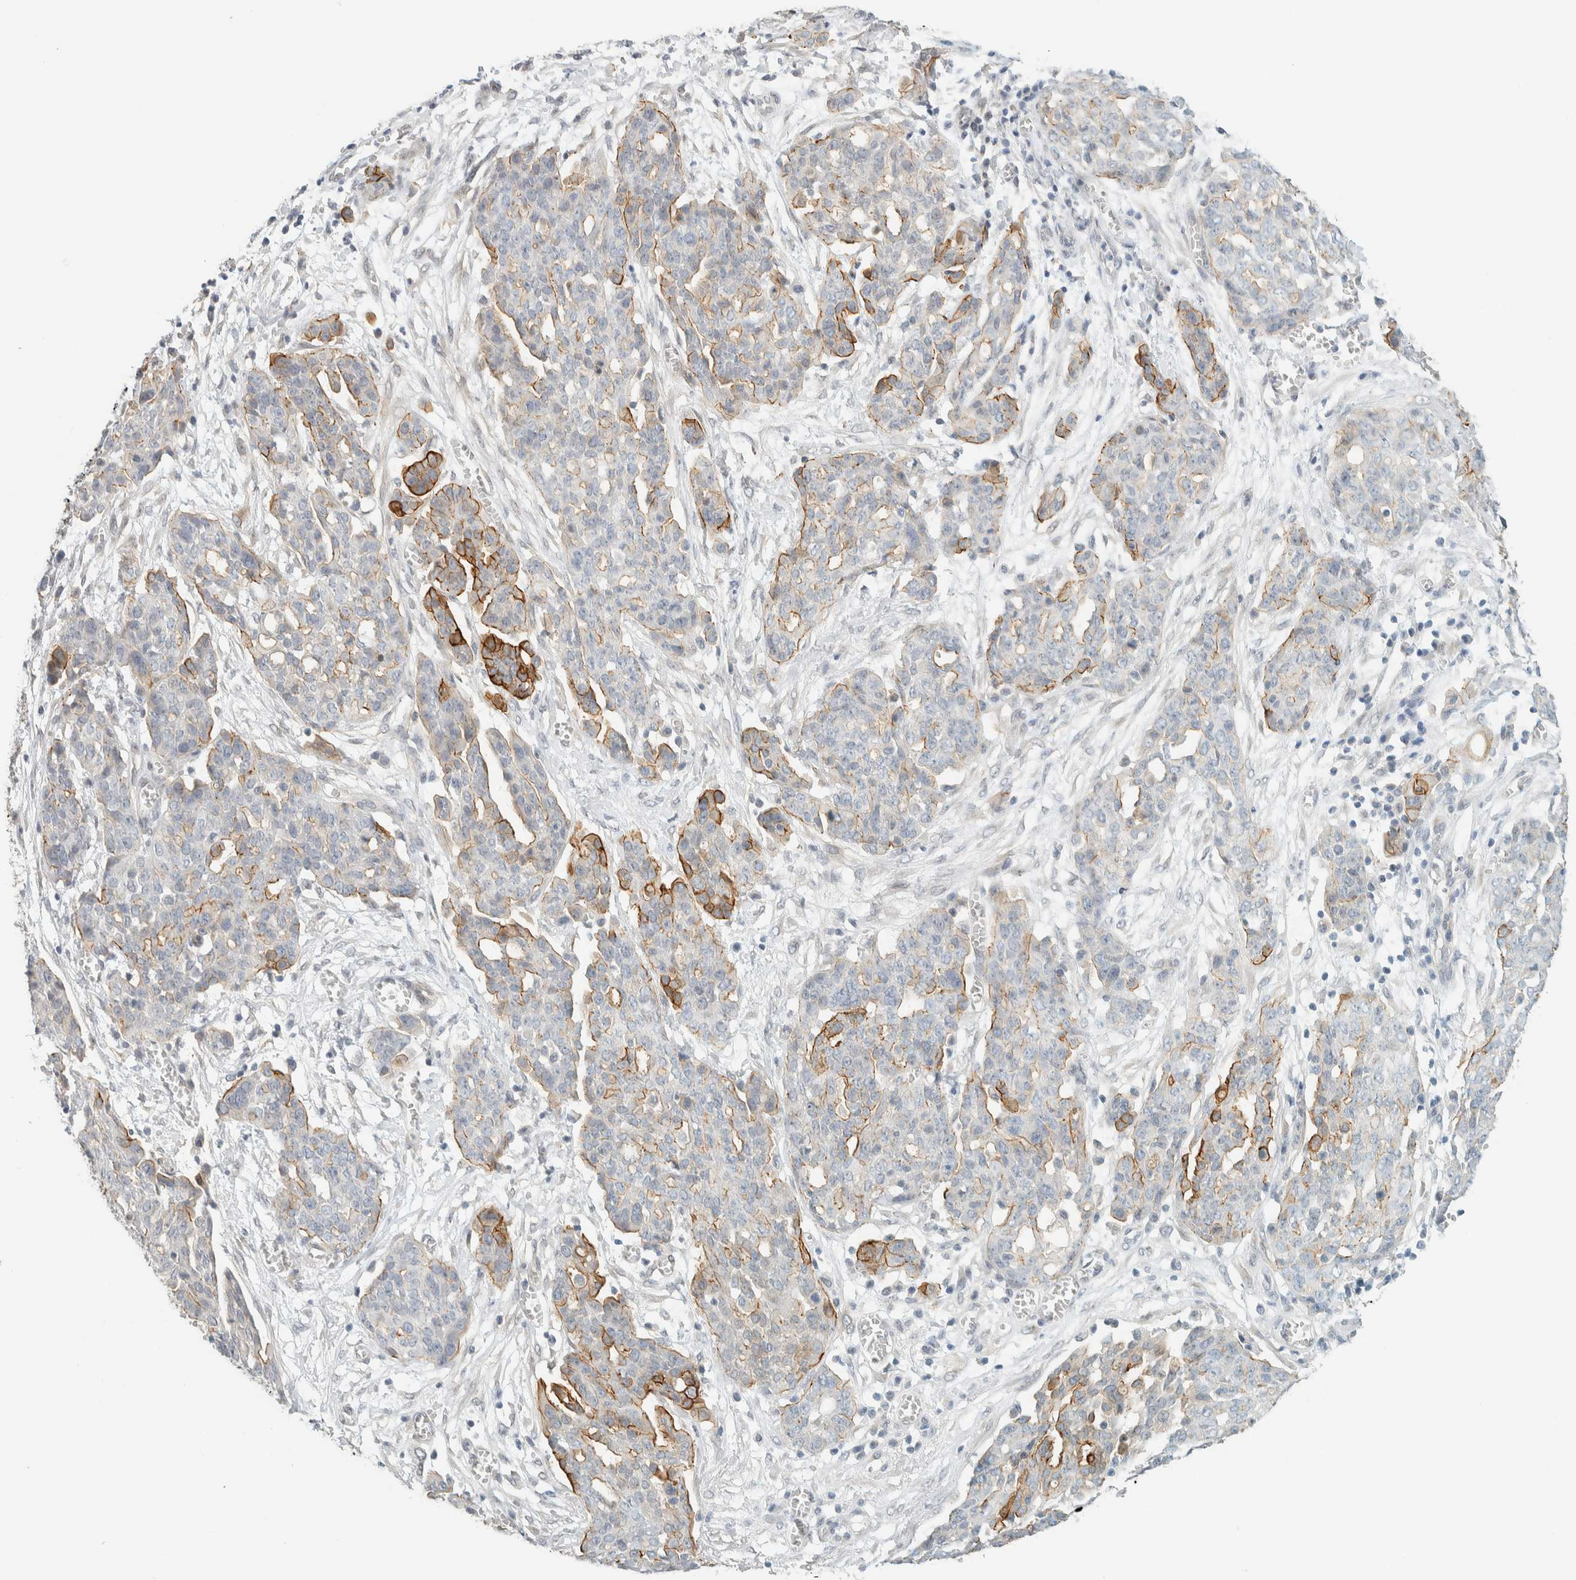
{"staining": {"intensity": "moderate", "quantity": "<25%", "location": "cytoplasmic/membranous"}, "tissue": "ovarian cancer", "cell_type": "Tumor cells", "image_type": "cancer", "snomed": [{"axis": "morphology", "description": "Cystadenocarcinoma, serous, NOS"}, {"axis": "topography", "description": "Soft tissue"}, {"axis": "topography", "description": "Ovary"}], "caption": "The micrograph reveals staining of serous cystadenocarcinoma (ovarian), revealing moderate cytoplasmic/membranous protein positivity (brown color) within tumor cells.", "gene": "C1QTNF12", "patient": {"sex": "female", "age": 57}}